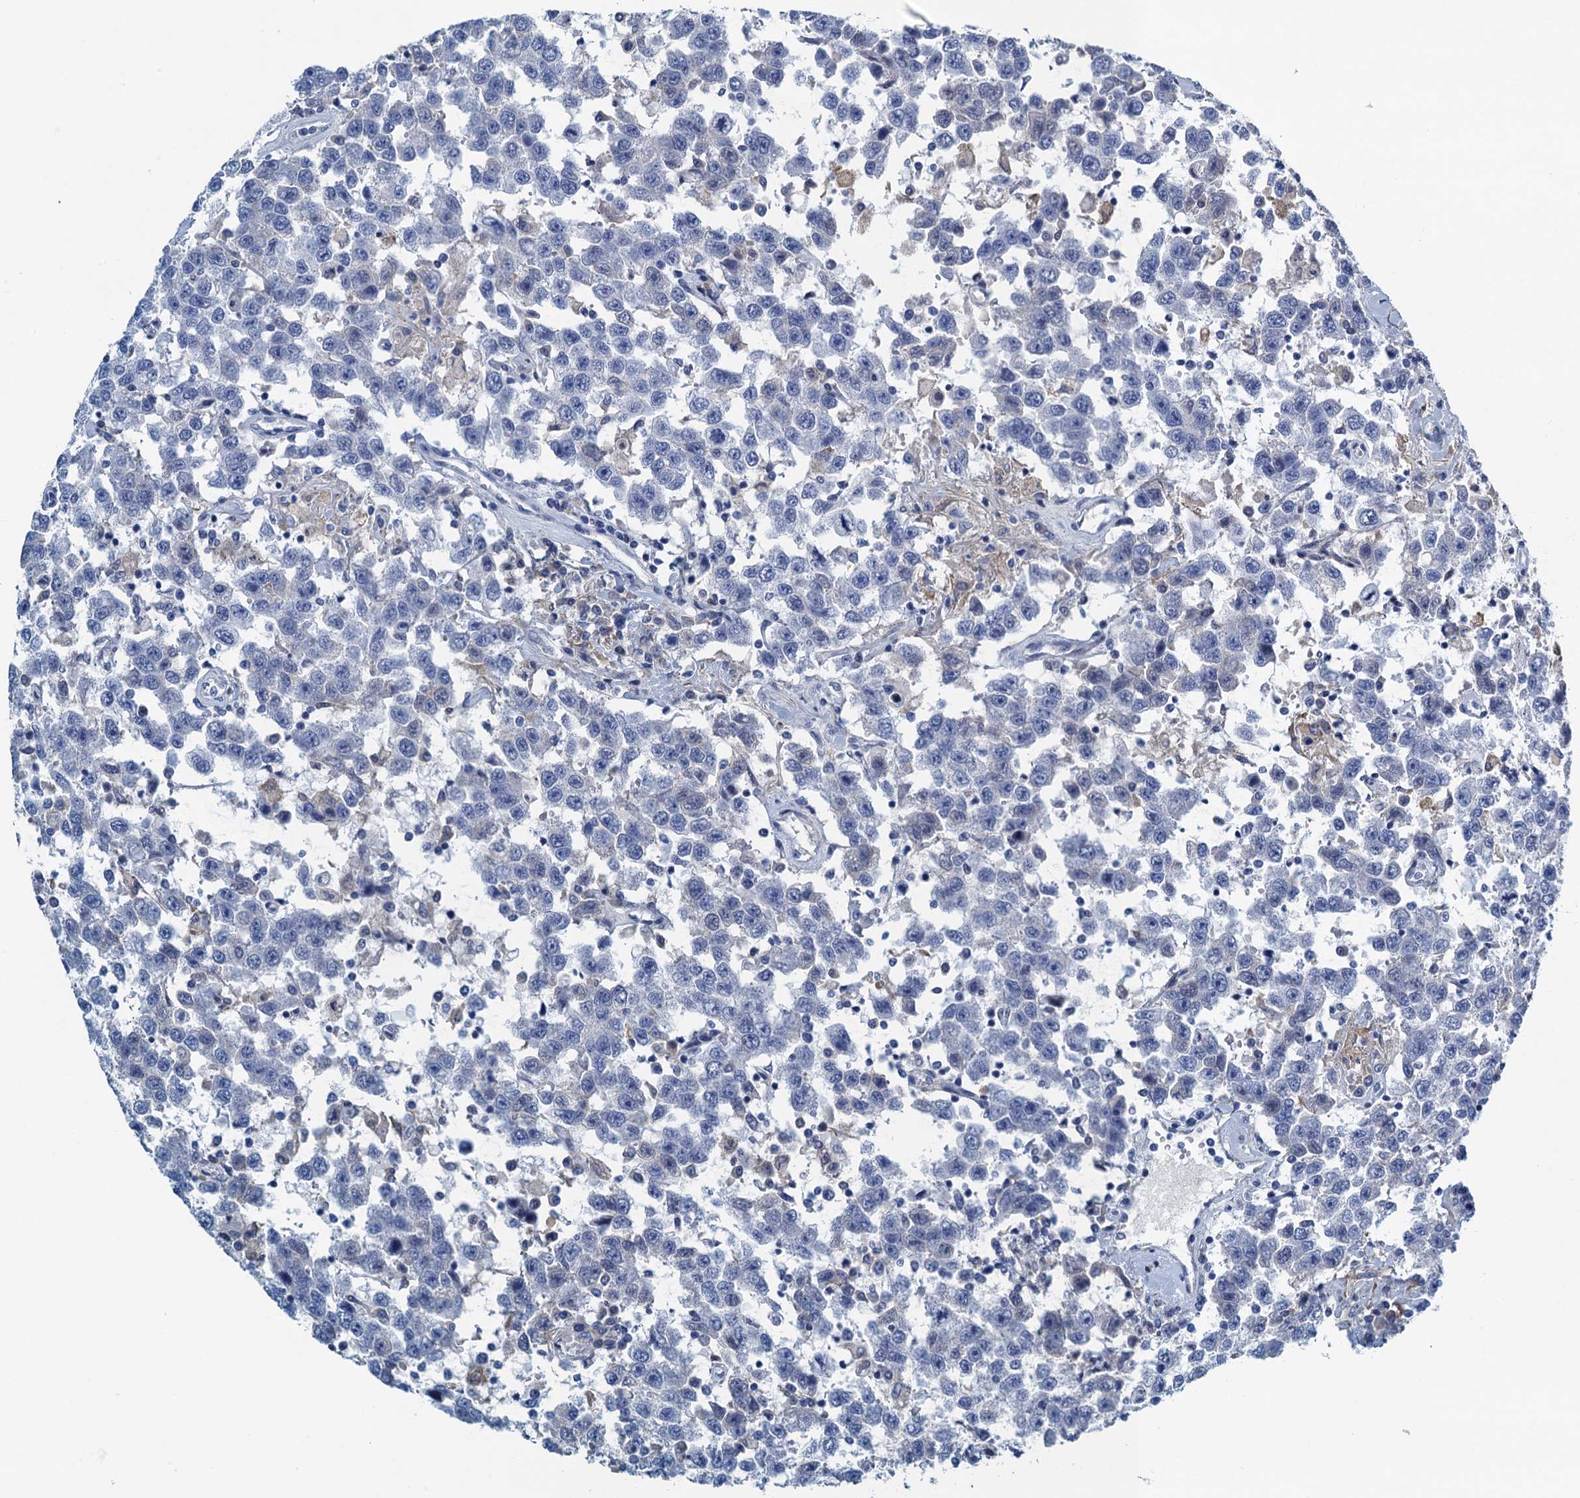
{"staining": {"intensity": "negative", "quantity": "none", "location": "none"}, "tissue": "testis cancer", "cell_type": "Tumor cells", "image_type": "cancer", "snomed": [{"axis": "morphology", "description": "Seminoma, NOS"}, {"axis": "topography", "description": "Testis"}], "caption": "This is an immunohistochemistry histopathology image of testis cancer (seminoma). There is no expression in tumor cells.", "gene": "C10orf88", "patient": {"sex": "male", "age": 41}}